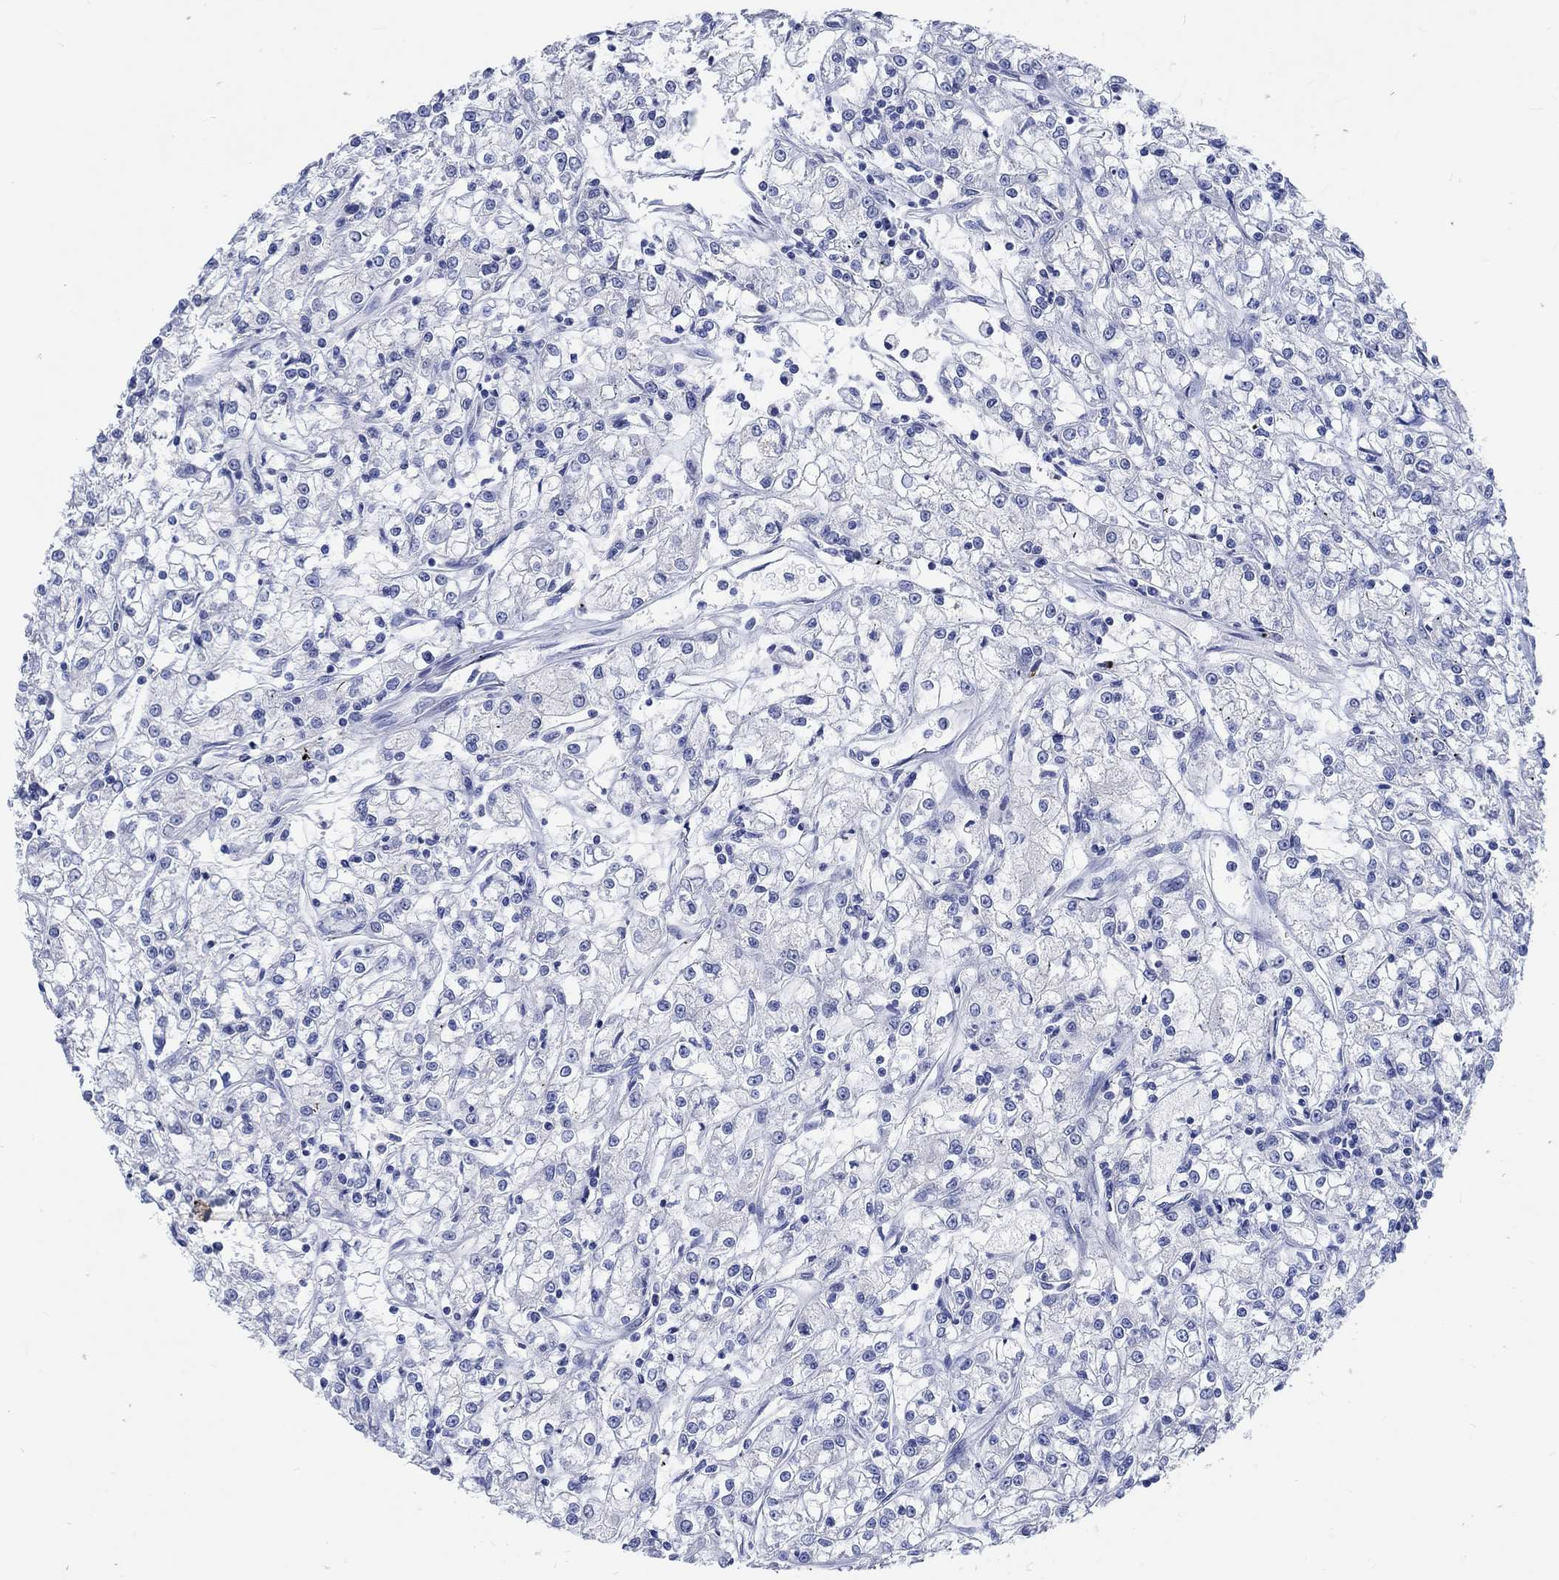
{"staining": {"intensity": "negative", "quantity": "none", "location": "none"}, "tissue": "renal cancer", "cell_type": "Tumor cells", "image_type": "cancer", "snomed": [{"axis": "morphology", "description": "Adenocarcinoma, NOS"}, {"axis": "topography", "description": "Kidney"}], "caption": "The immunohistochemistry image has no significant positivity in tumor cells of renal adenocarcinoma tissue.", "gene": "C4orf47", "patient": {"sex": "female", "age": 59}}